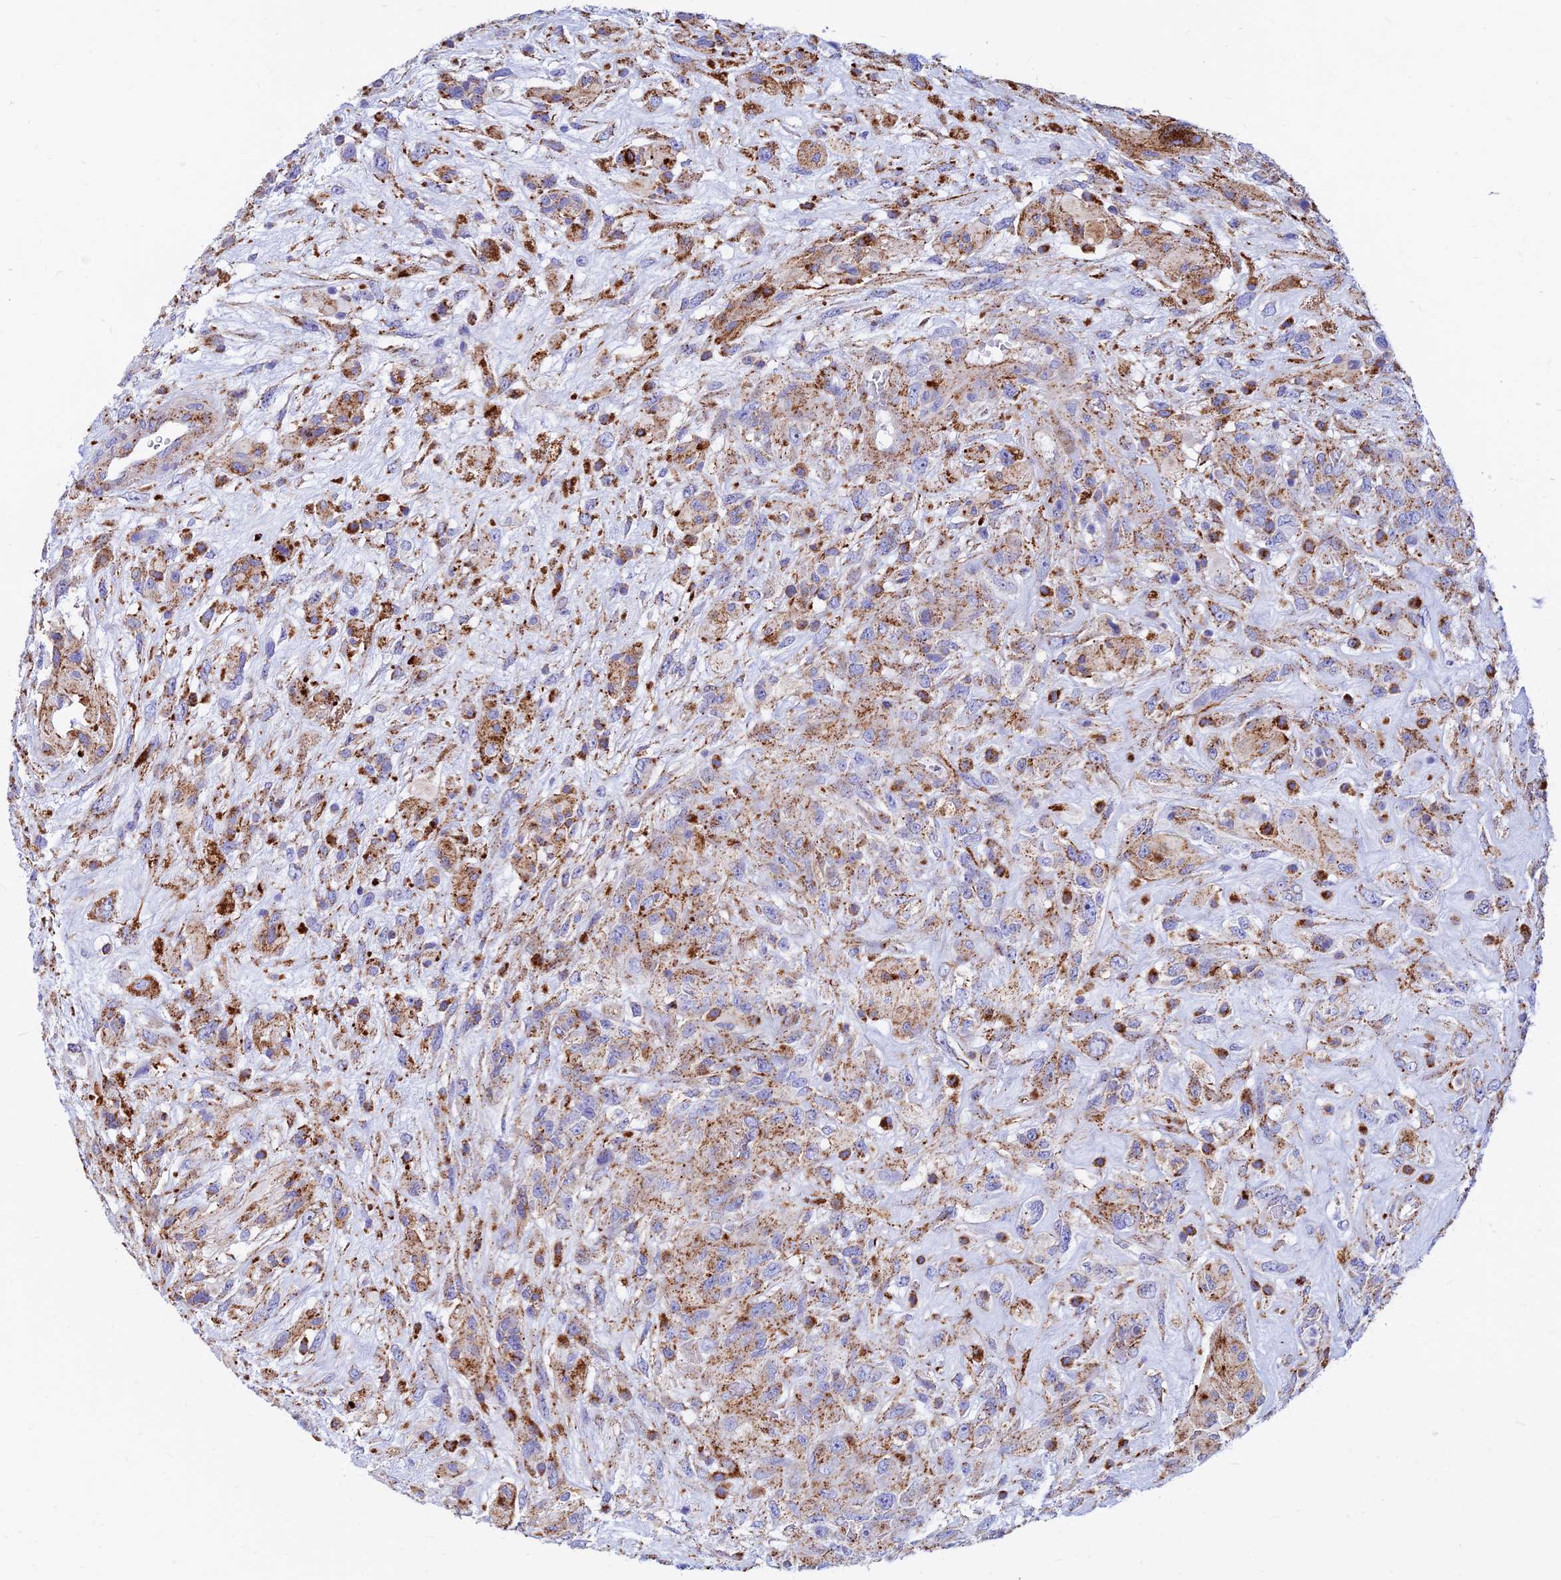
{"staining": {"intensity": "moderate", "quantity": "25%-75%", "location": "cytoplasmic/membranous"}, "tissue": "glioma", "cell_type": "Tumor cells", "image_type": "cancer", "snomed": [{"axis": "morphology", "description": "Glioma, malignant, High grade"}, {"axis": "topography", "description": "Brain"}], "caption": "Protein expression by immunohistochemistry displays moderate cytoplasmic/membranous expression in about 25%-75% of tumor cells in malignant glioma (high-grade). The protein is stained brown, and the nuclei are stained in blue (DAB (3,3'-diaminobenzidine) IHC with brightfield microscopy, high magnification).", "gene": "SPNS1", "patient": {"sex": "male", "age": 61}}